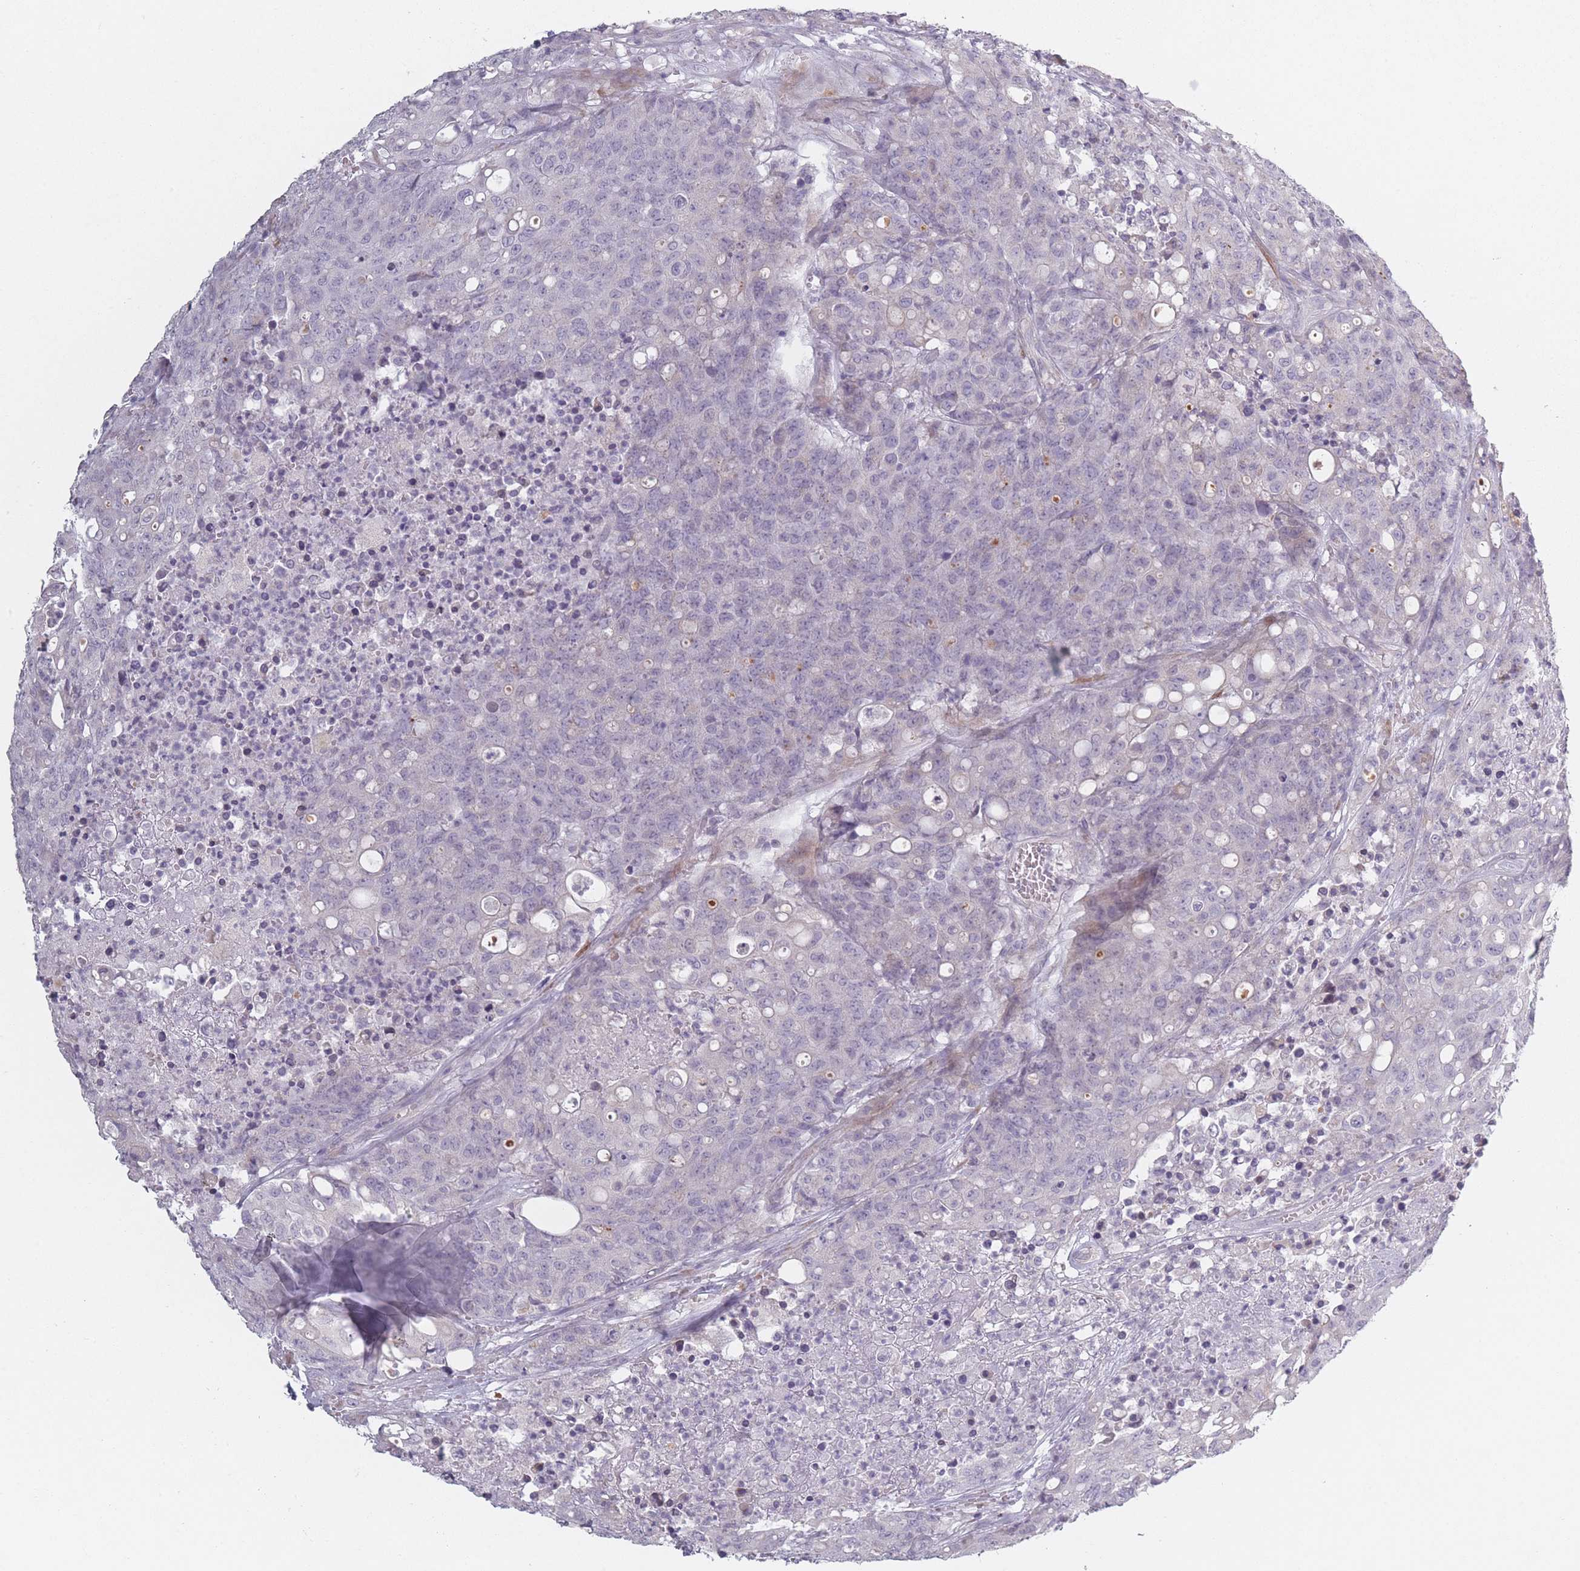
{"staining": {"intensity": "negative", "quantity": "none", "location": "none"}, "tissue": "colorectal cancer", "cell_type": "Tumor cells", "image_type": "cancer", "snomed": [{"axis": "morphology", "description": "Adenocarcinoma, NOS"}, {"axis": "topography", "description": "Colon"}], "caption": "An immunohistochemistry (IHC) histopathology image of colorectal cancer is shown. There is no staining in tumor cells of colorectal cancer.", "gene": "RASL10B", "patient": {"sex": "male", "age": 51}}